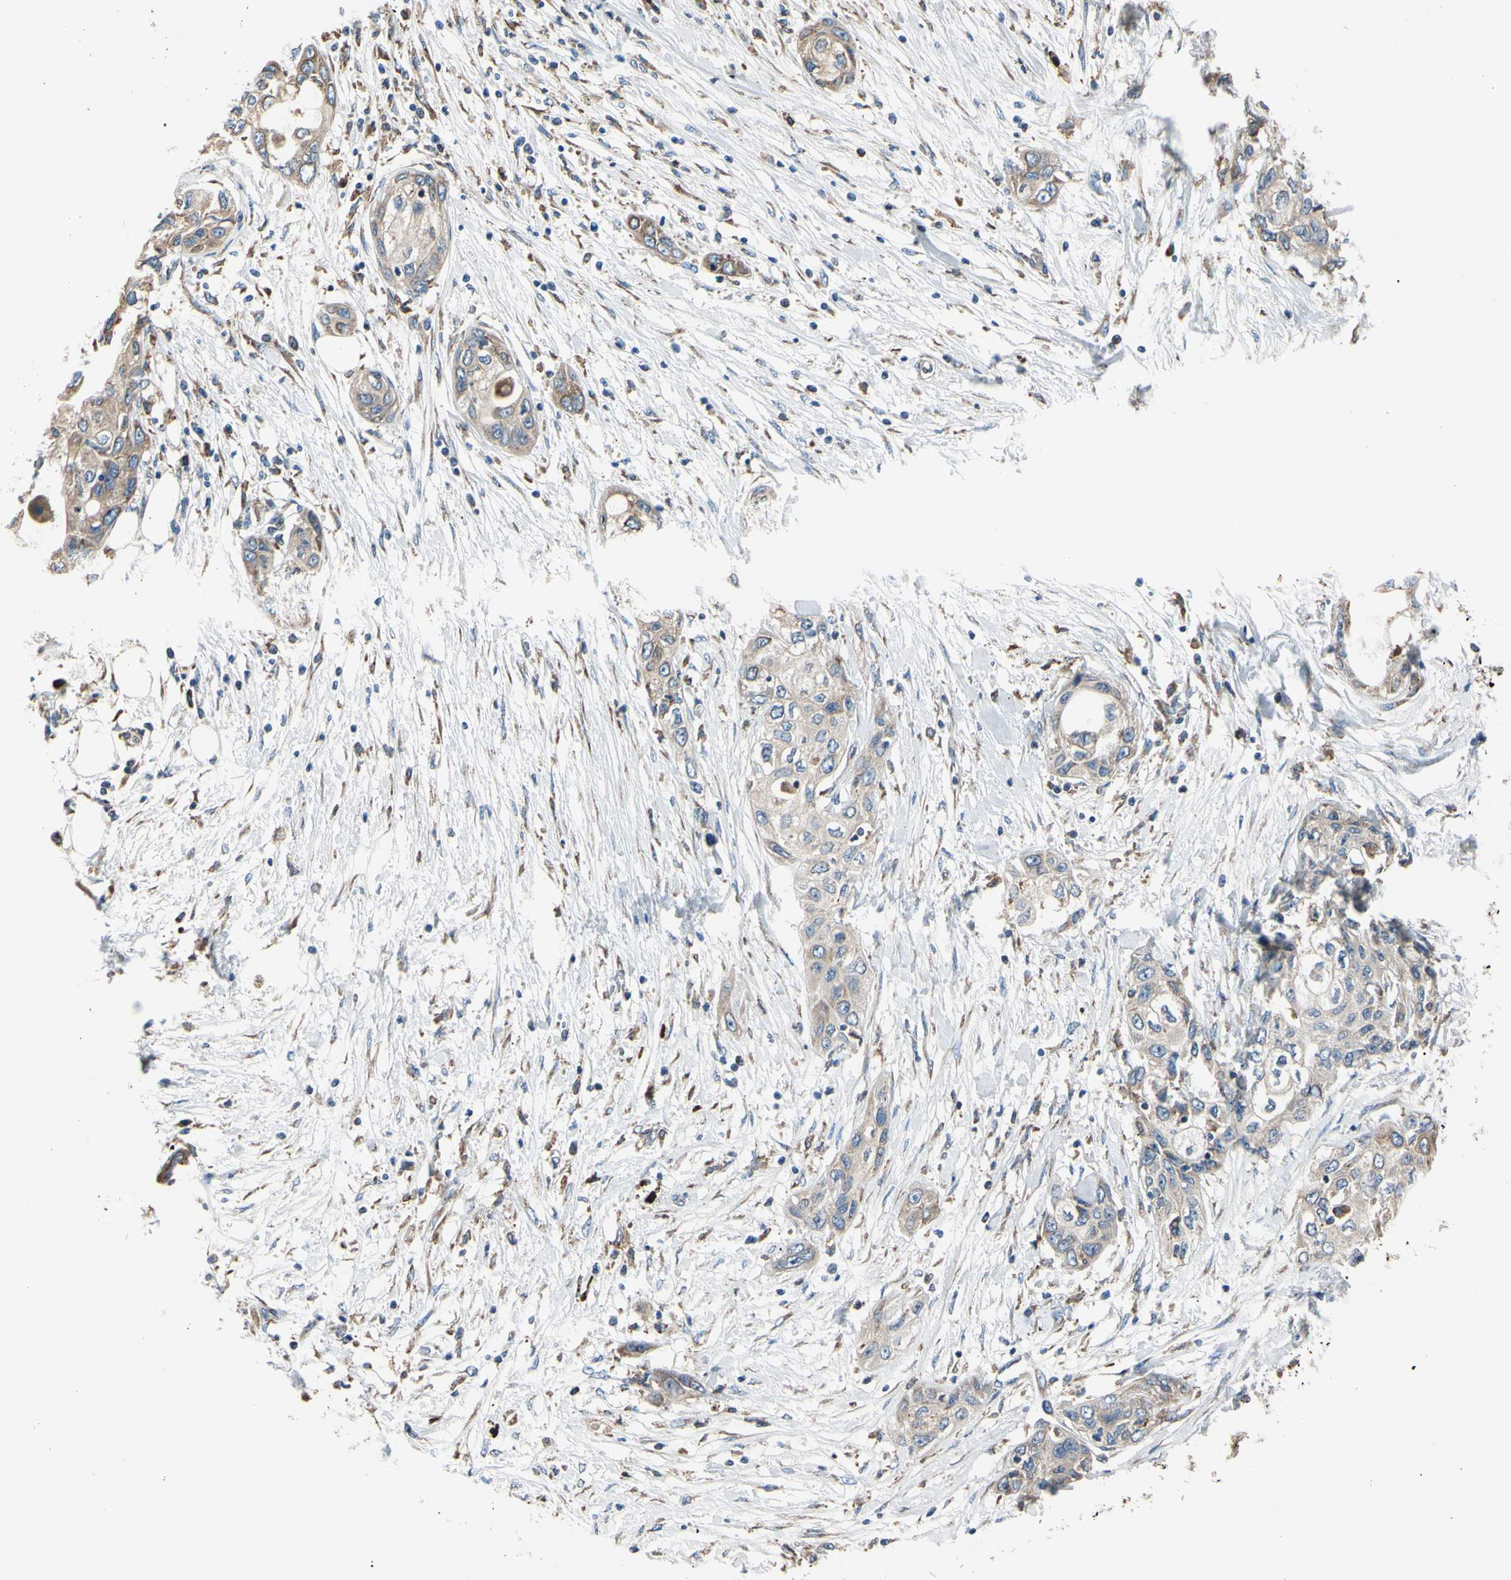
{"staining": {"intensity": "weak", "quantity": ">75%", "location": "cytoplasmic/membranous"}, "tissue": "pancreatic cancer", "cell_type": "Tumor cells", "image_type": "cancer", "snomed": [{"axis": "morphology", "description": "Adenocarcinoma, NOS"}, {"axis": "topography", "description": "Pancreas"}], "caption": "Tumor cells reveal low levels of weak cytoplasmic/membranous positivity in approximately >75% of cells in human pancreatic adenocarcinoma.", "gene": "BMF", "patient": {"sex": "female", "age": 70}}